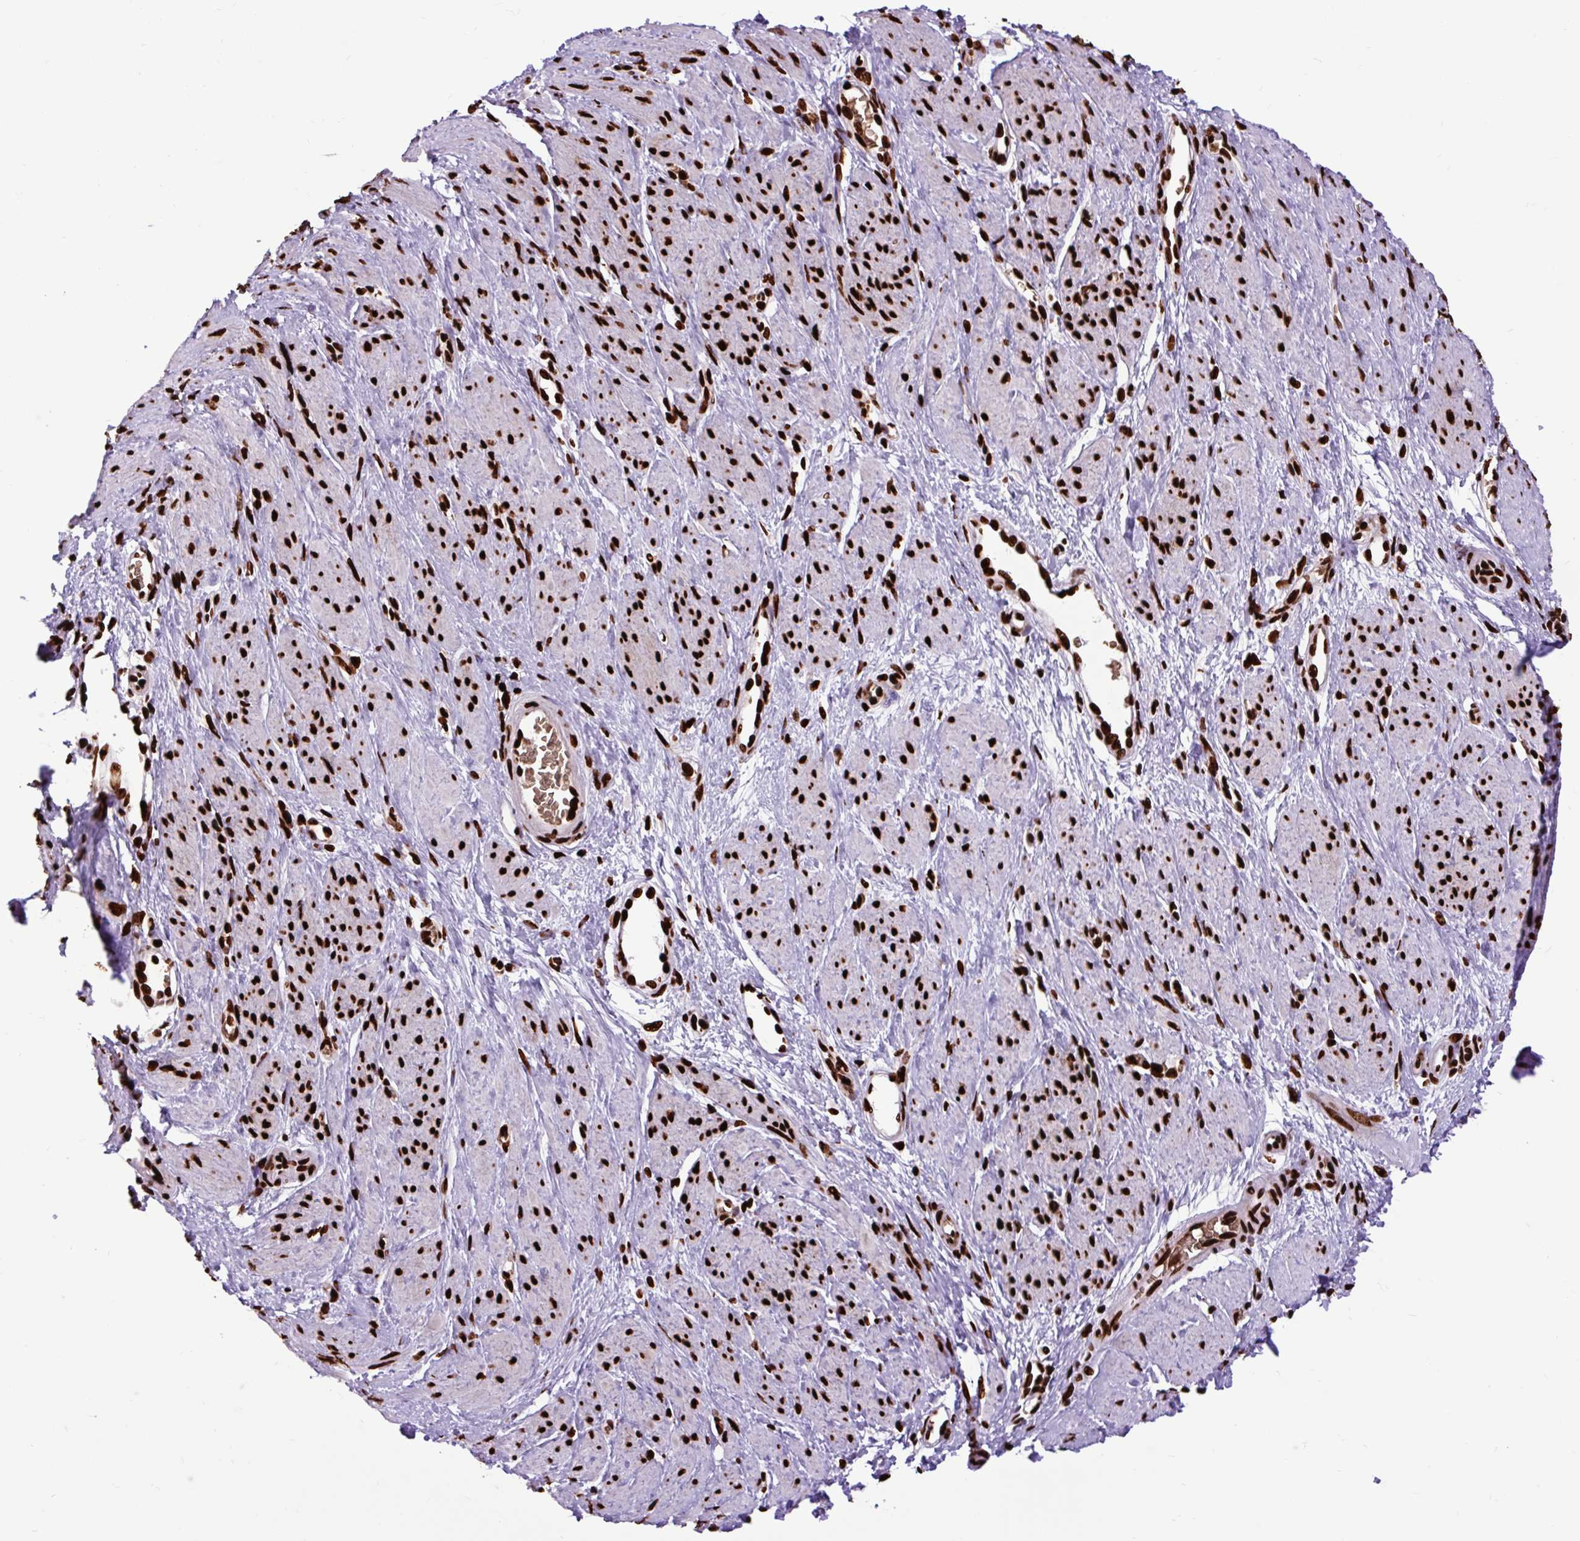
{"staining": {"intensity": "strong", "quantity": ">75%", "location": "nuclear"}, "tissue": "smooth muscle", "cell_type": "Smooth muscle cells", "image_type": "normal", "snomed": [{"axis": "morphology", "description": "Normal tissue, NOS"}, {"axis": "topography", "description": "Smooth muscle"}, {"axis": "topography", "description": "Uterus"}], "caption": "IHC histopathology image of benign smooth muscle: human smooth muscle stained using IHC demonstrates high levels of strong protein expression localized specifically in the nuclear of smooth muscle cells, appearing as a nuclear brown color.", "gene": "FUS", "patient": {"sex": "female", "age": 39}}